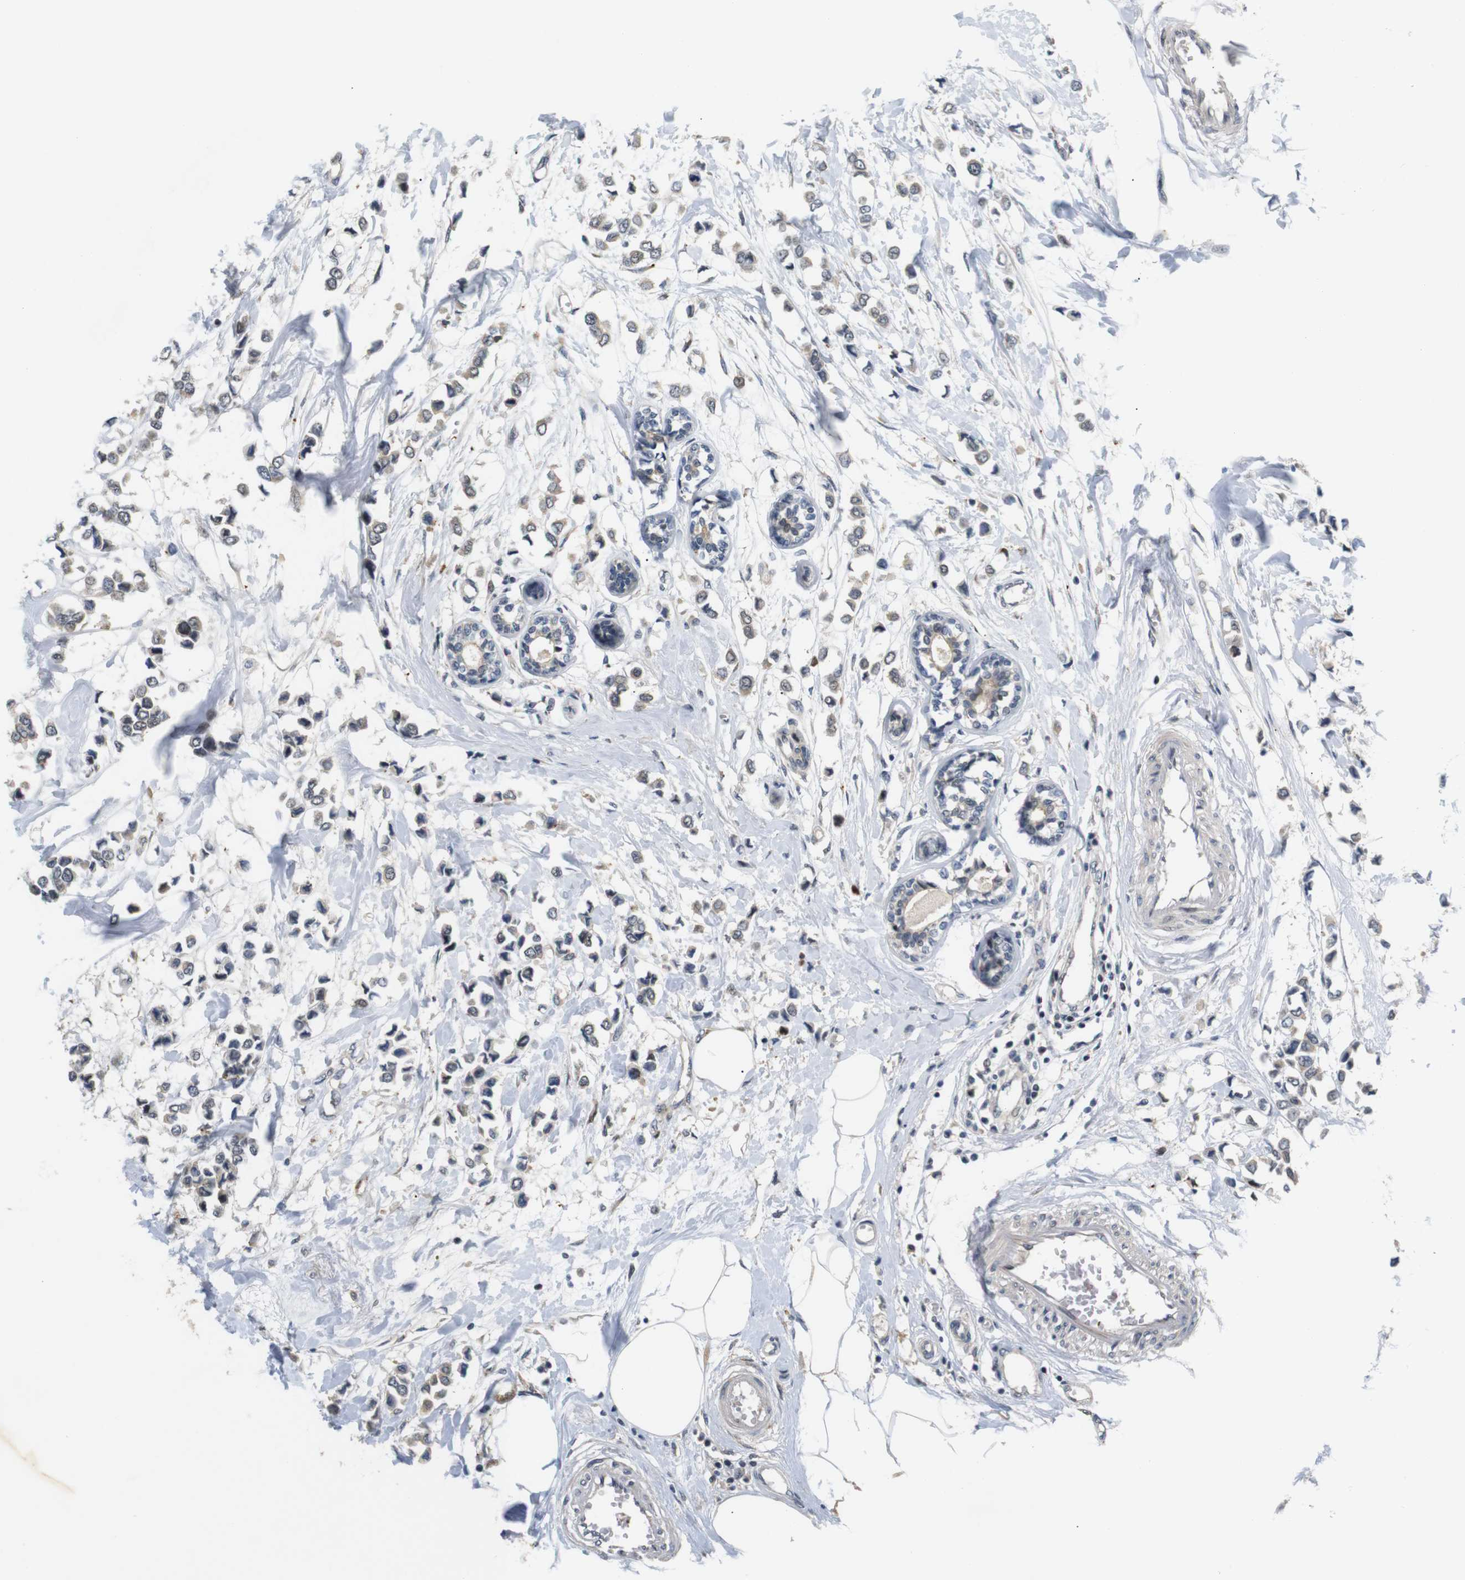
{"staining": {"intensity": "weak", "quantity": ">75%", "location": "cytoplasmic/membranous"}, "tissue": "breast cancer", "cell_type": "Tumor cells", "image_type": "cancer", "snomed": [{"axis": "morphology", "description": "Lobular carcinoma"}, {"axis": "topography", "description": "Breast"}], "caption": "Breast cancer (lobular carcinoma) stained for a protein displays weak cytoplasmic/membranous positivity in tumor cells.", "gene": "SYDE1", "patient": {"sex": "female", "age": 51}}